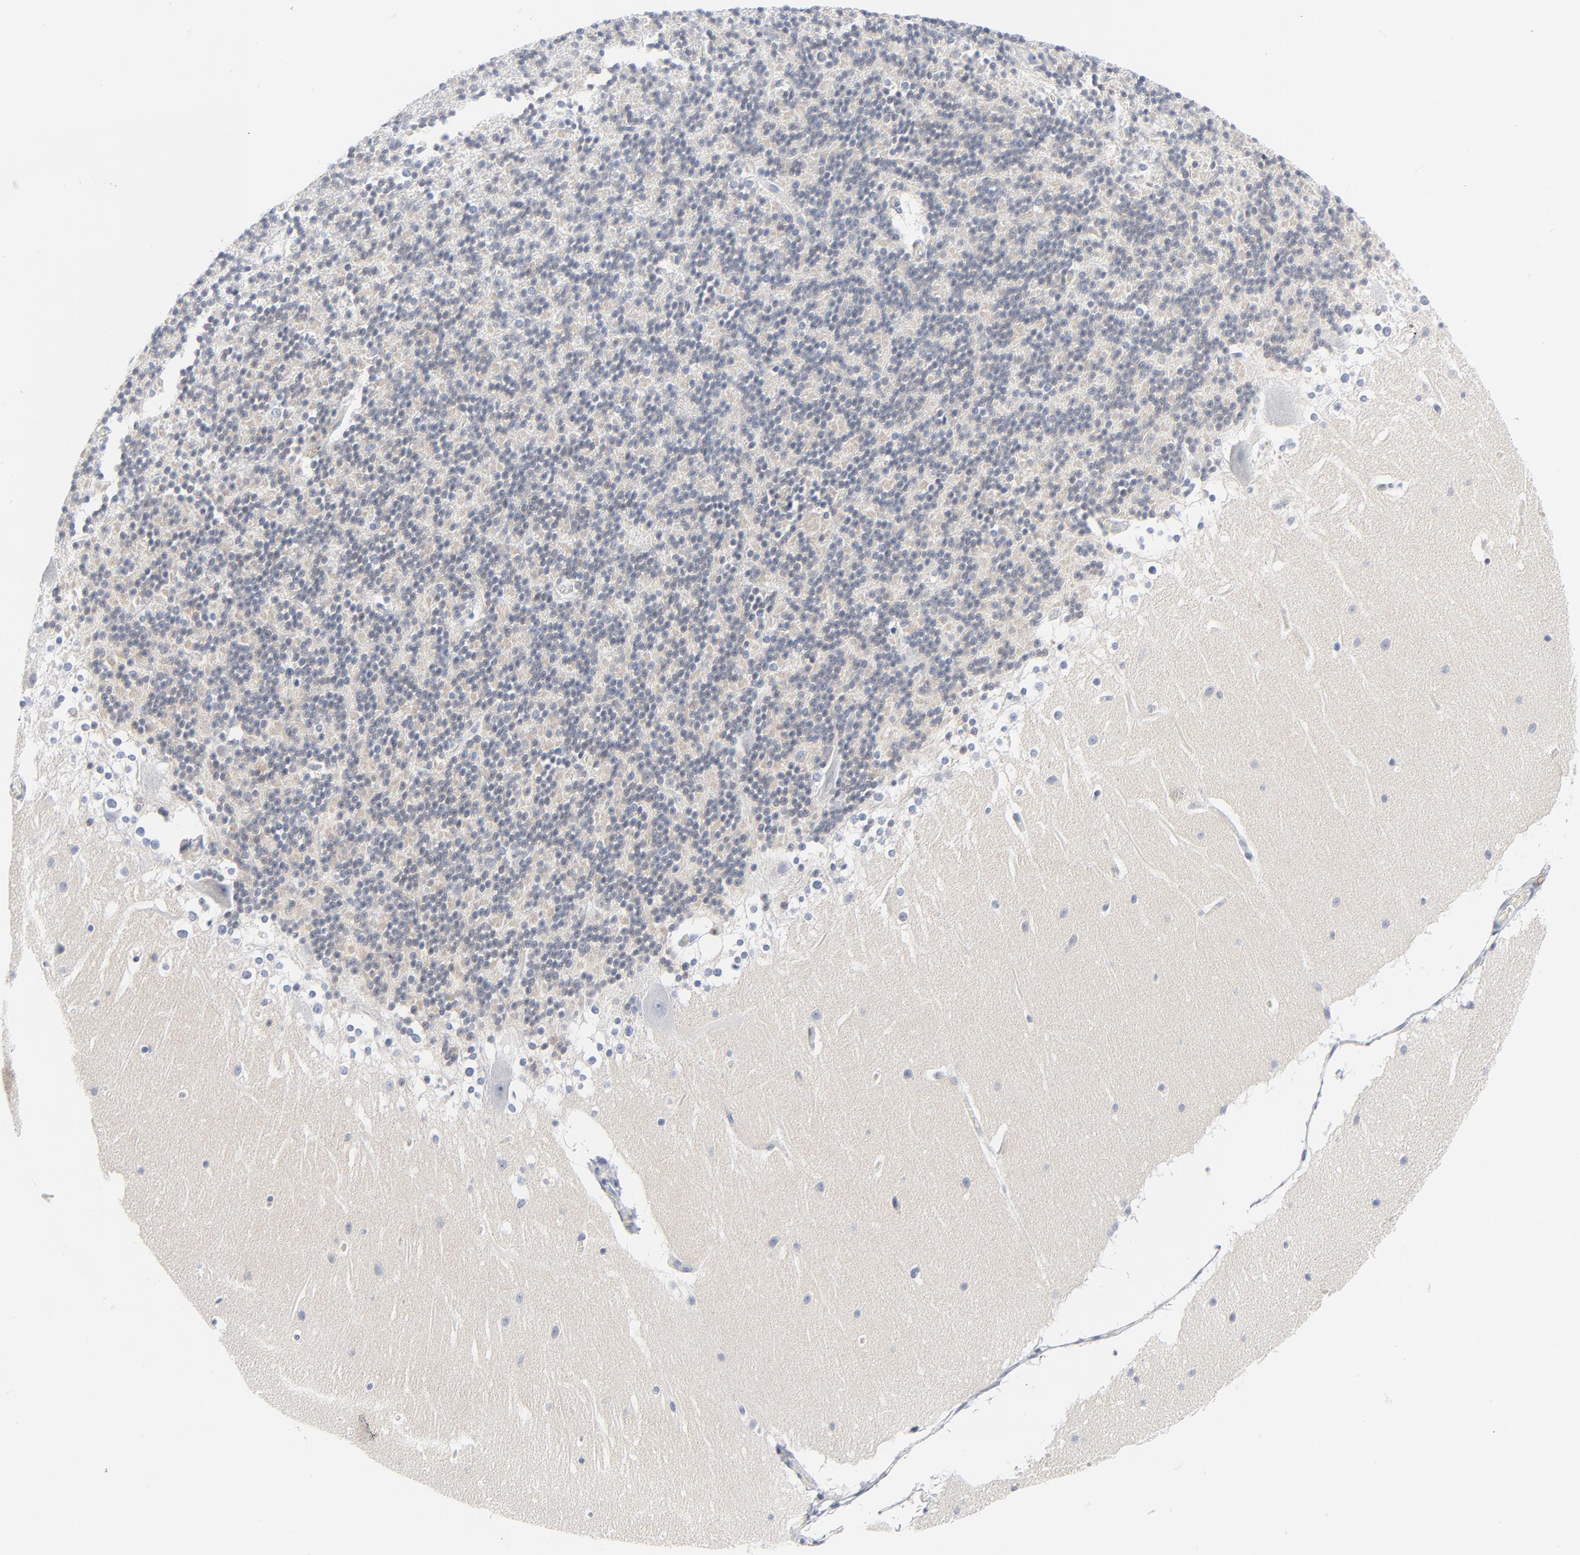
{"staining": {"intensity": "negative", "quantity": "none", "location": "none"}, "tissue": "cerebellum", "cell_type": "Cells in granular layer", "image_type": "normal", "snomed": [{"axis": "morphology", "description": "Normal tissue, NOS"}, {"axis": "topography", "description": "Cerebellum"}], "caption": "The immunohistochemistry micrograph has no significant positivity in cells in granular layer of cerebellum.", "gene": "PTK2B", "patient": {"sex": "female", "age": 19}}